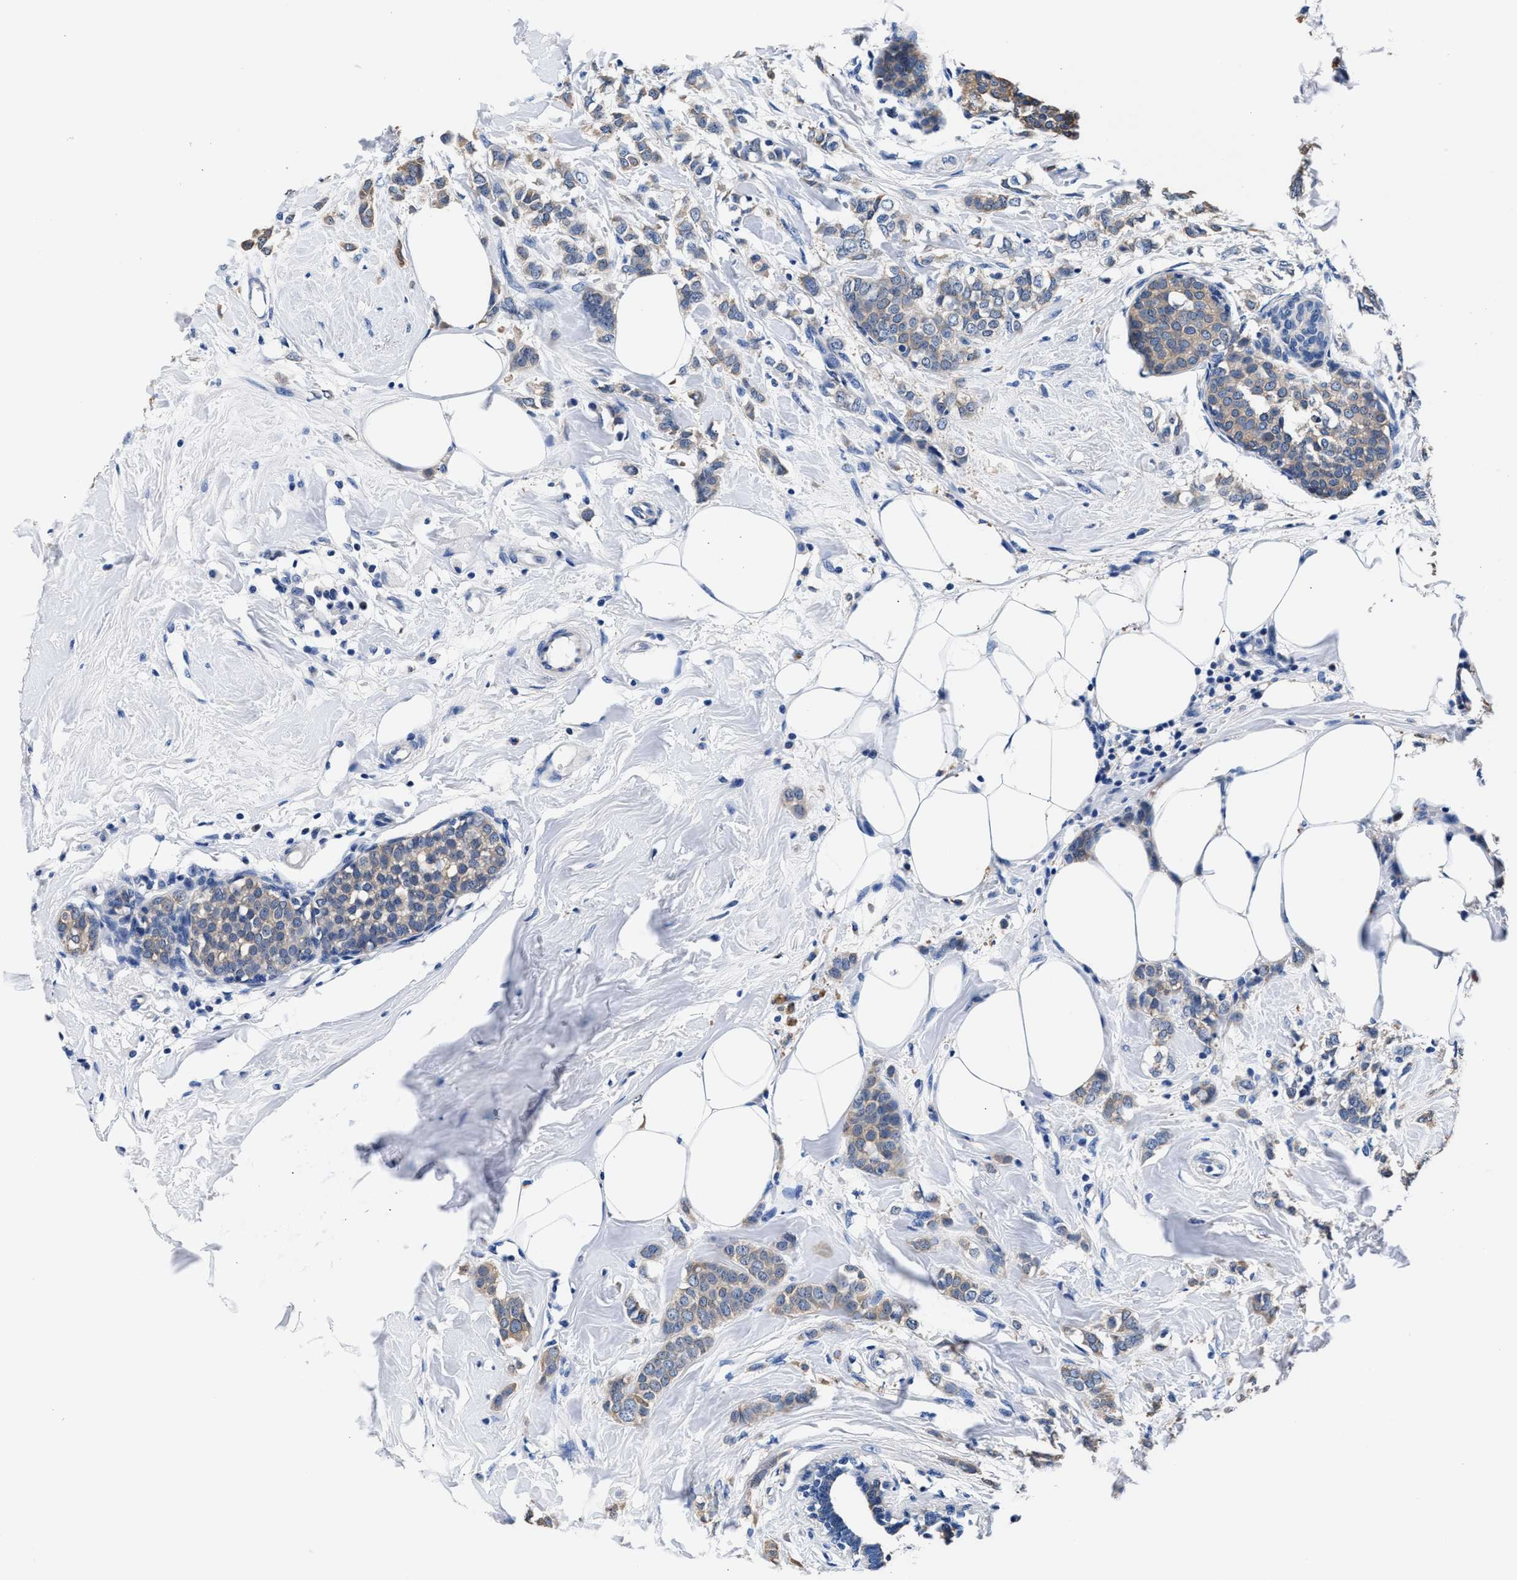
{"staining": {"intensity": "weak", "quantity": ">75%", "location": "cytoplasmic/membranous"}, "tissue": "breast cancer", "cell_type": "Tumor cells", "image_type": "cancer", "snomed": [{"axis": "morphology", "description": "Lobular carcinoma, in situ"}, {"axis": "morphology", "description": "Lobular carcinoma"}, {"axis": "topography", "description": "Breast"}], "caption": "A micrograph showing weak cytoplasmic/membranous positivity in approximately >75% of tumor cells in lobular carcinoma (breast), as visualized by brown immunohistochemical staining.", "gene": "GSTM1", "patient": {"sex": "female", "age": 41}}